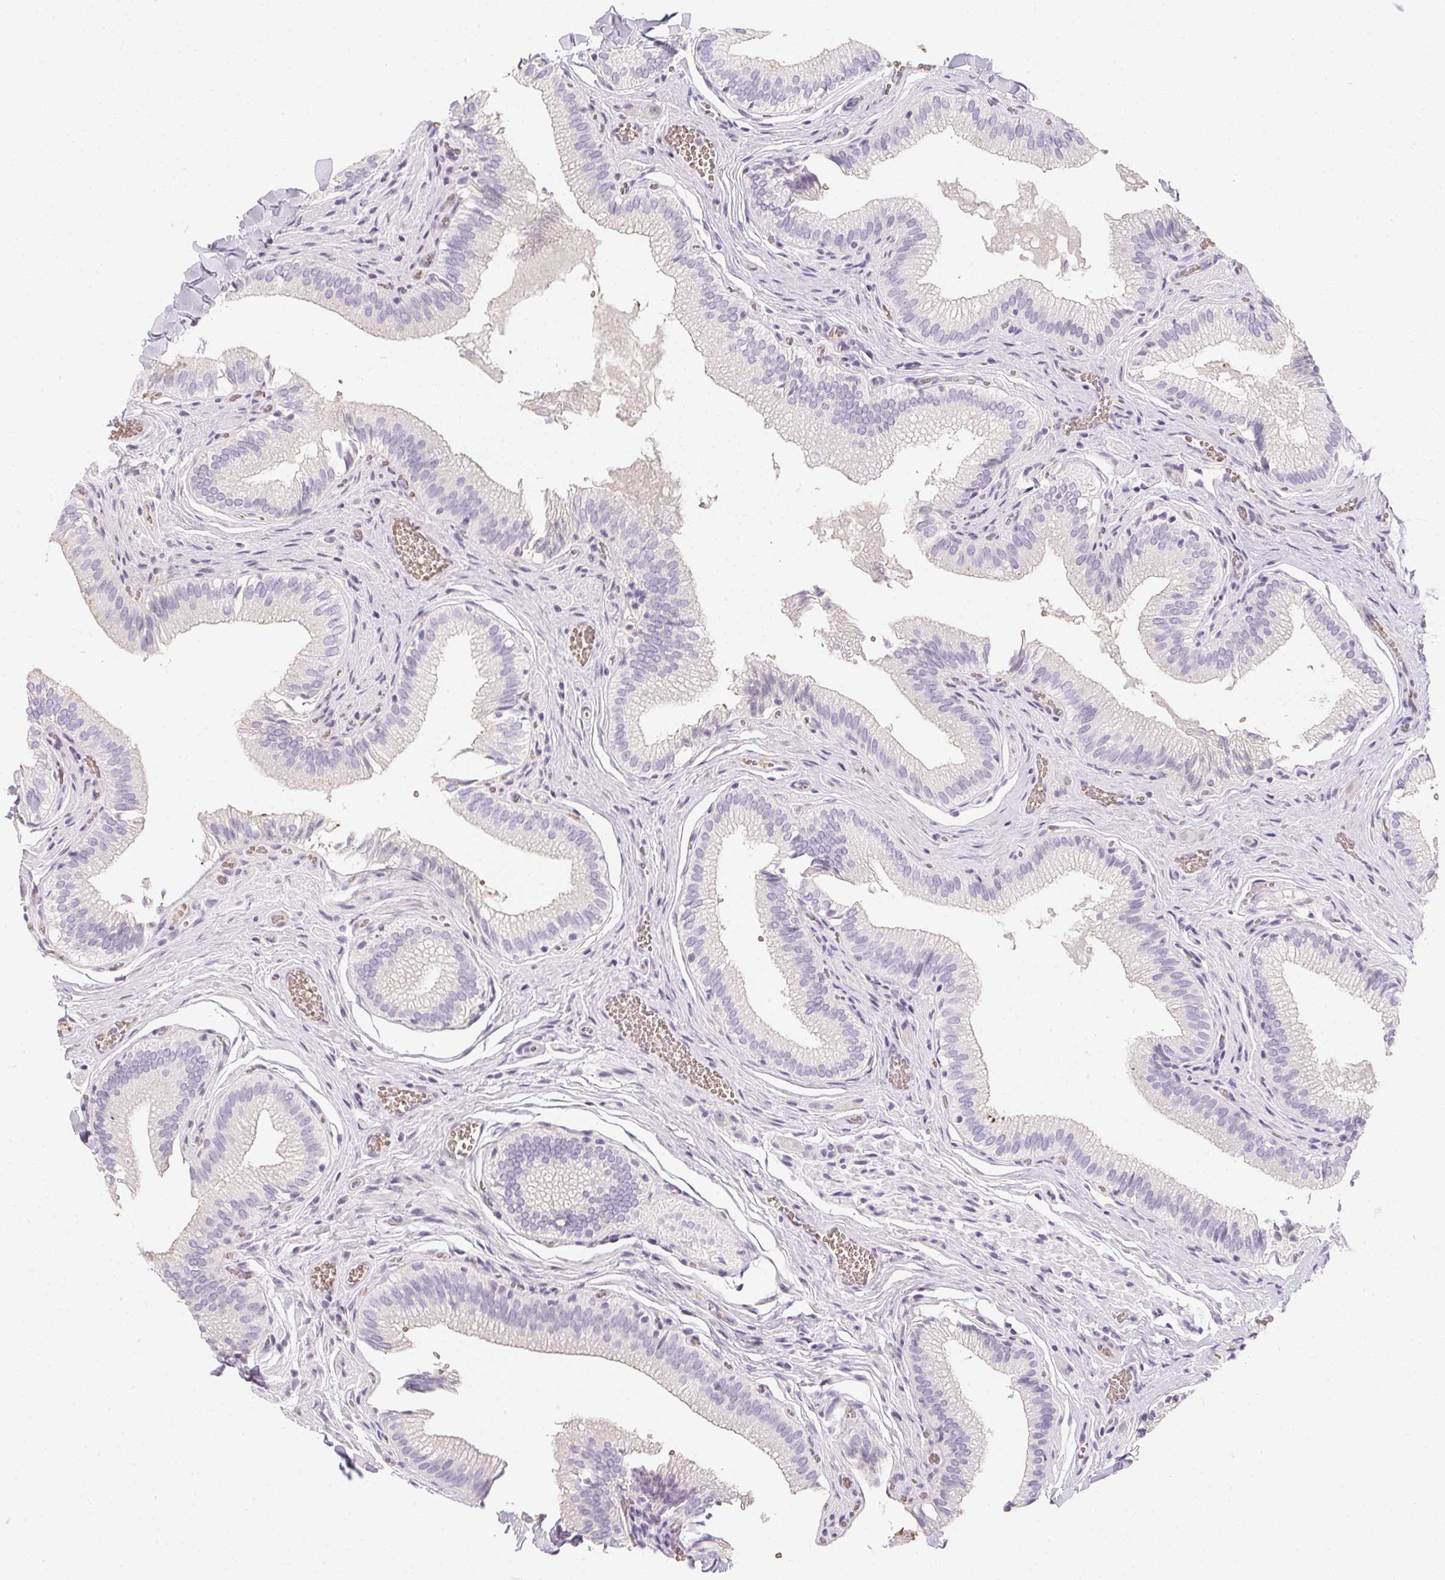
{"staining": {"intensity": "negative", "quantity": "none", "location": "none"}, "tissue": "gallbladder", "cell_type": "Glandular cells", "image_type": "normal", "snomed": [{"axis": "morphology", "description": "Normal tissue, NOS"}, {"axis": "topography", "description": "Gallbladder"}, {"axis": "topography", "description": "Peripheral nerve tissue"}], "caption": "Glandular cells show no significant protein staining in normal gallbladder. (IHC, brightfield microscopy, high magnification).", "gene": "DCD", "patient": {"sex": "male", "age": 17}}